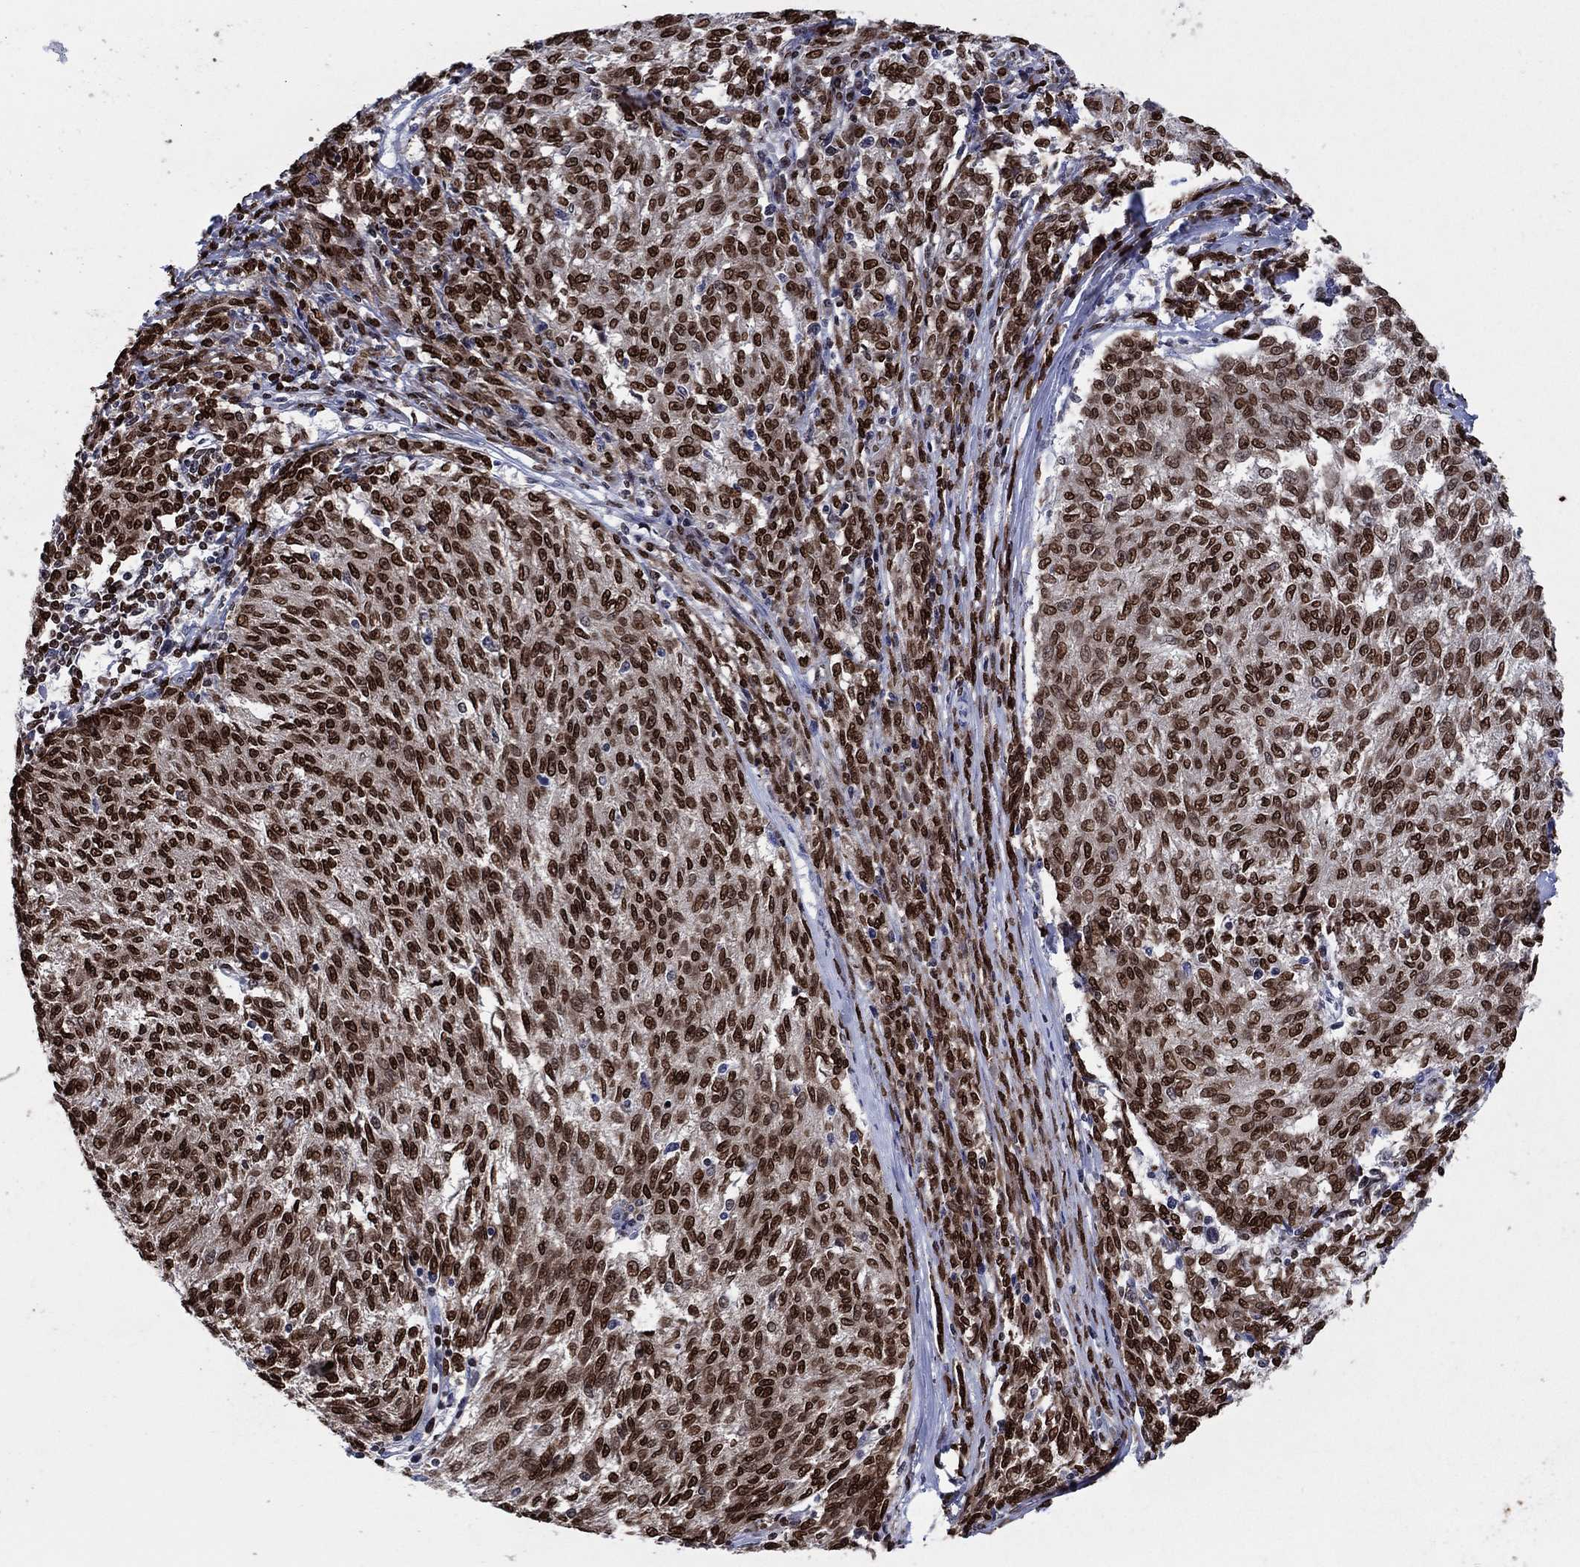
{"staining": {"intensity": "strong", "quantity": ">75%", "location": "nuclear"}, "tissue": "melanoma", "cell_type": "Tumor cells", "image_type": "cancer", "snomed": [{"axis": "morphology", "description": "Malignant melanoma, NOS"}, {"axis": "topography", "description": "Skin"}], "caption": "Protein expression analysis of melanoma exhibits strong nuclear expression in approximately >75% of tumor cells.", "gene": "HMGA1", "patient": {"sex": "female", "age": 72}}